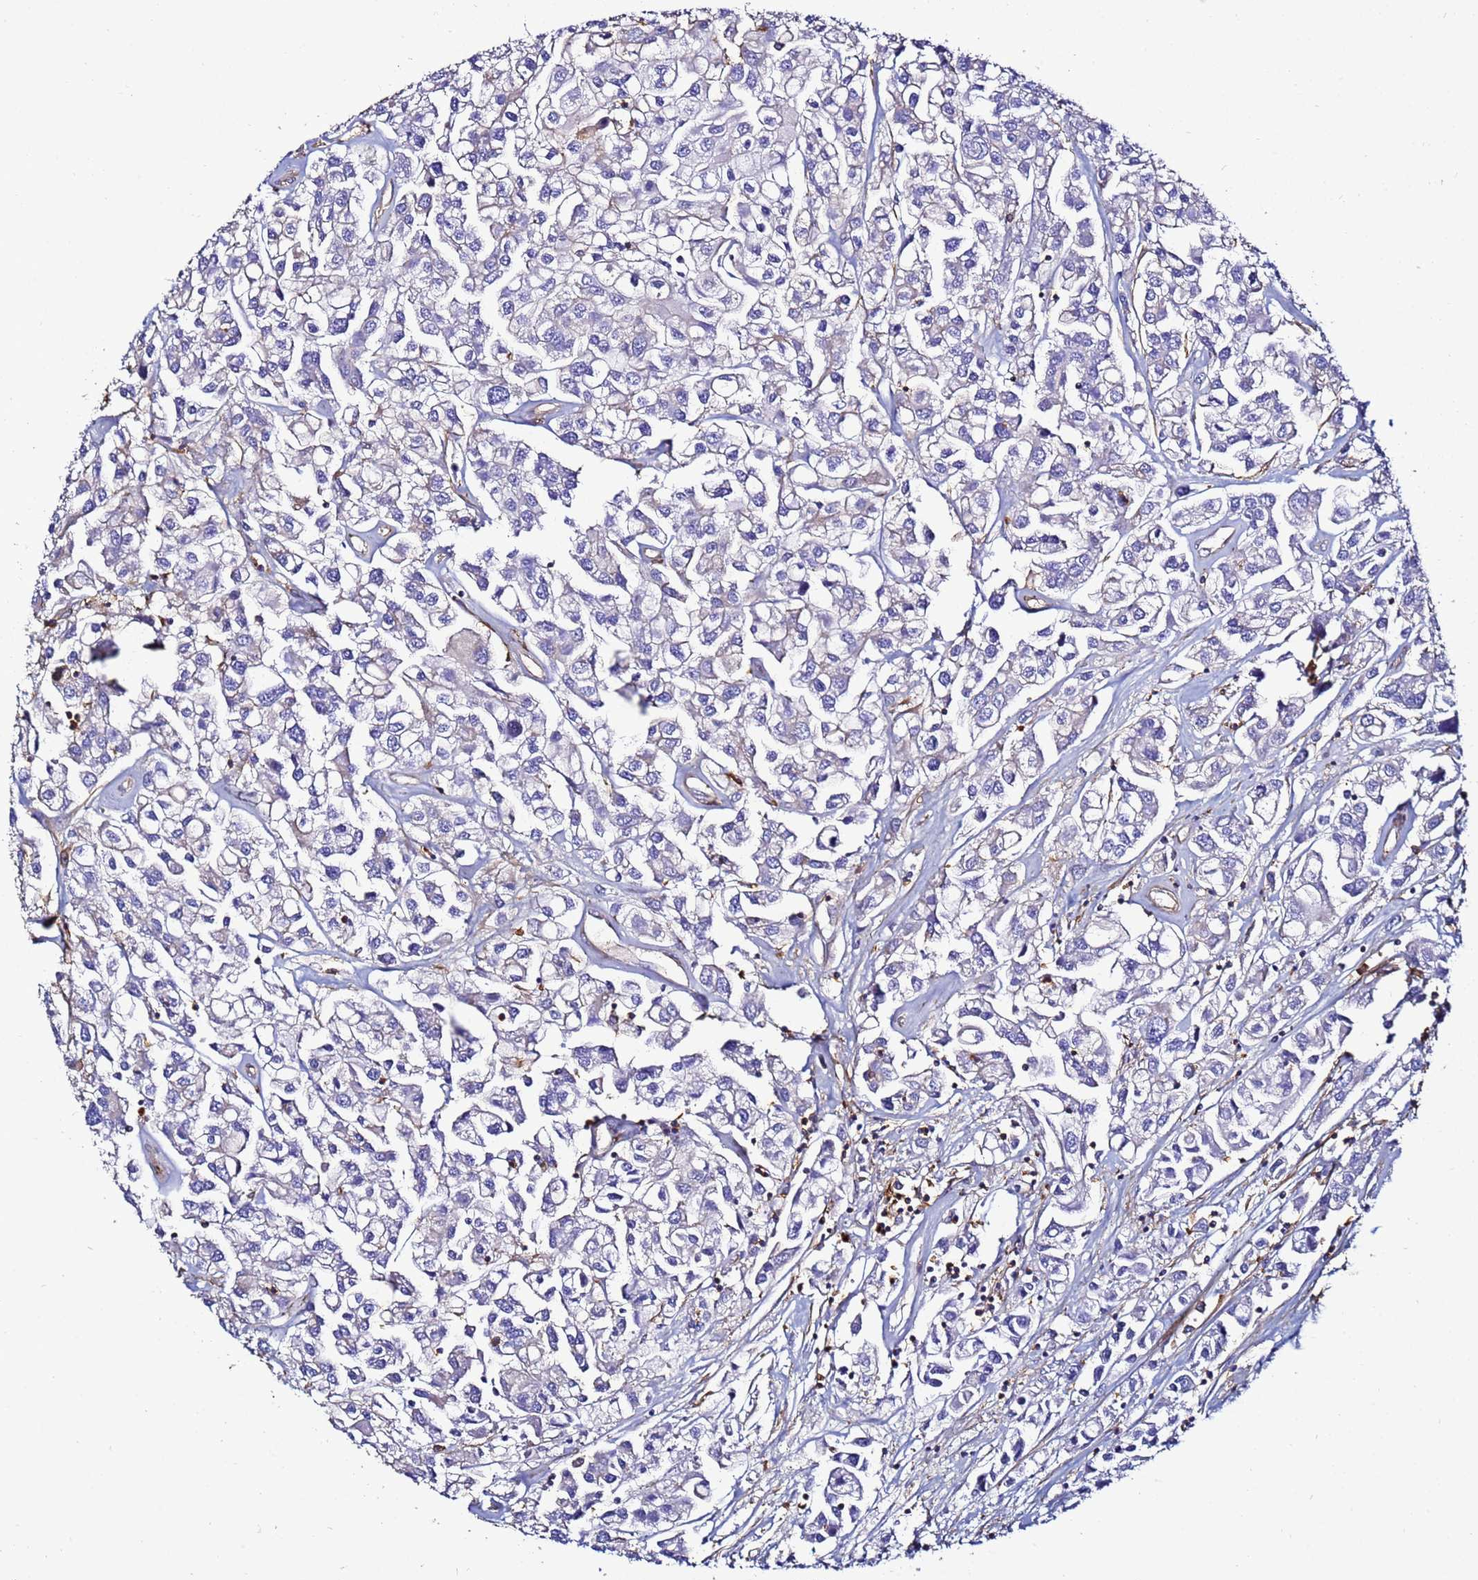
{"staining": {"intensity": "negative", "quantity": "none", "location": "none"}, "tissue": "urothelial cancer", "cell_type": "Tumor cells", "image_type": "cancer", "snomed": [{"axis": "morphology", "description": "Urothelial carcinoma, High grade"}, {"axis": "topography", "description": "Urinary bladder"}], "caption": "This image is of urothelial carcinoma (high-grade) stained with IHC to label a protein in brown with the nuclei are counter-stained blue. There is no positivity in tumor cells. Brightfield microscopy of IHC stained with DAB (brown) and hematoxylin (blue), captured at high magnification.", "gene": "ACTB", "patient": {"sex": "male", "age": 67}}